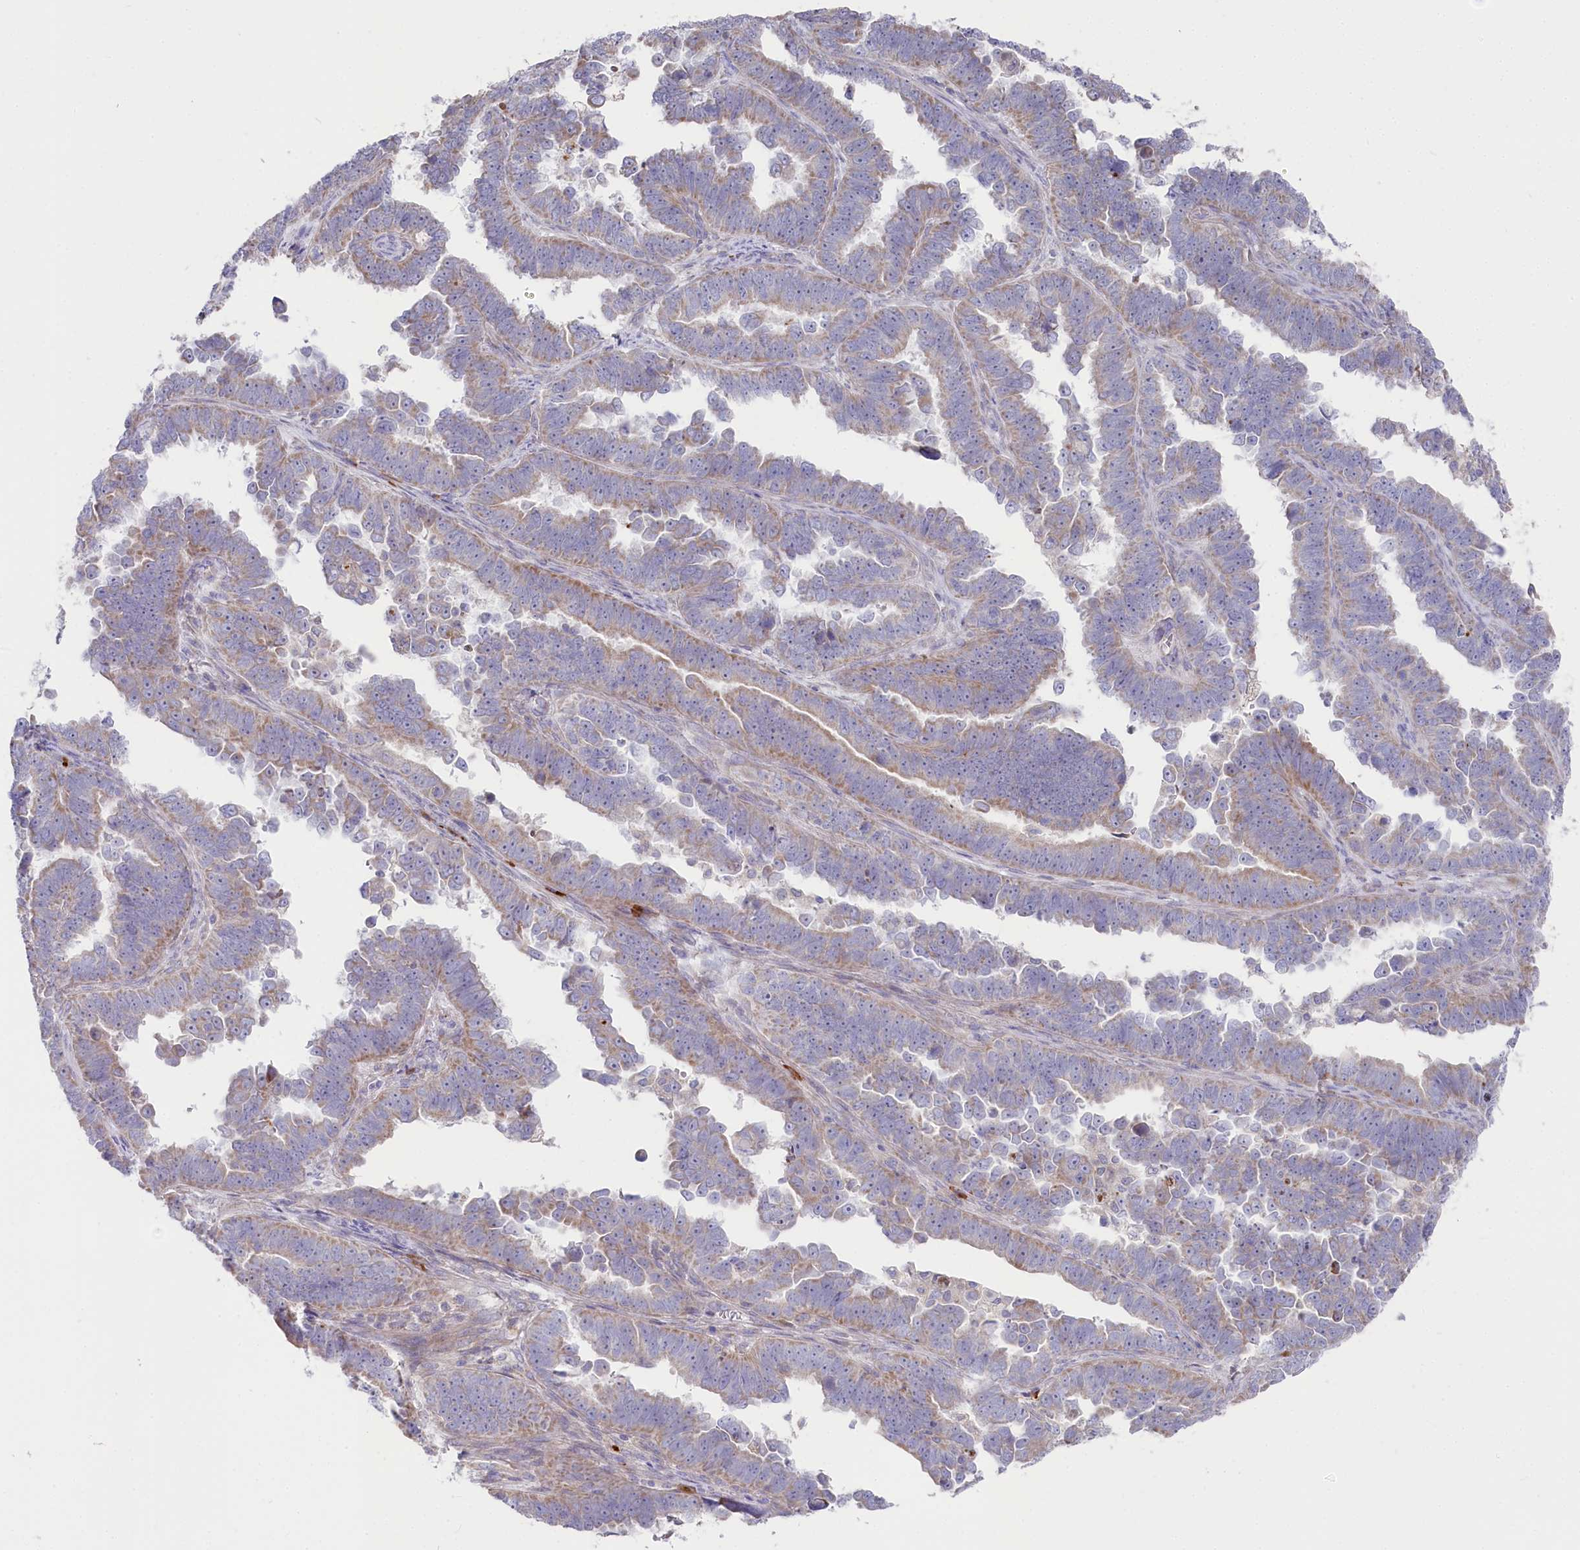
{"staining": {"intensity": "weak", "quantity": "25%-75%", "location": "cytoplasmic/membranous"}, "tissue": "endometrial cancer", "cell_type": "Tumor cells", "image_type": "cancer", "snomed": [{"axis": "morphology", "description": "Adenocarcinoma, NOS"}, {"axis": "topography", "description": "Endometrium"}], "caption": "Immunohistochemical staining of endometrial cancer (adenocarcinoma) shows low levels of weak cytoplasmic/membranous positivity in approximately 25%-75% of tumor cells. Ihc stains the protein of interest in brown and the nuclei are stained blue.", "gene": "POGLUT1", "patient": {"sex": "female", "age": 75}}